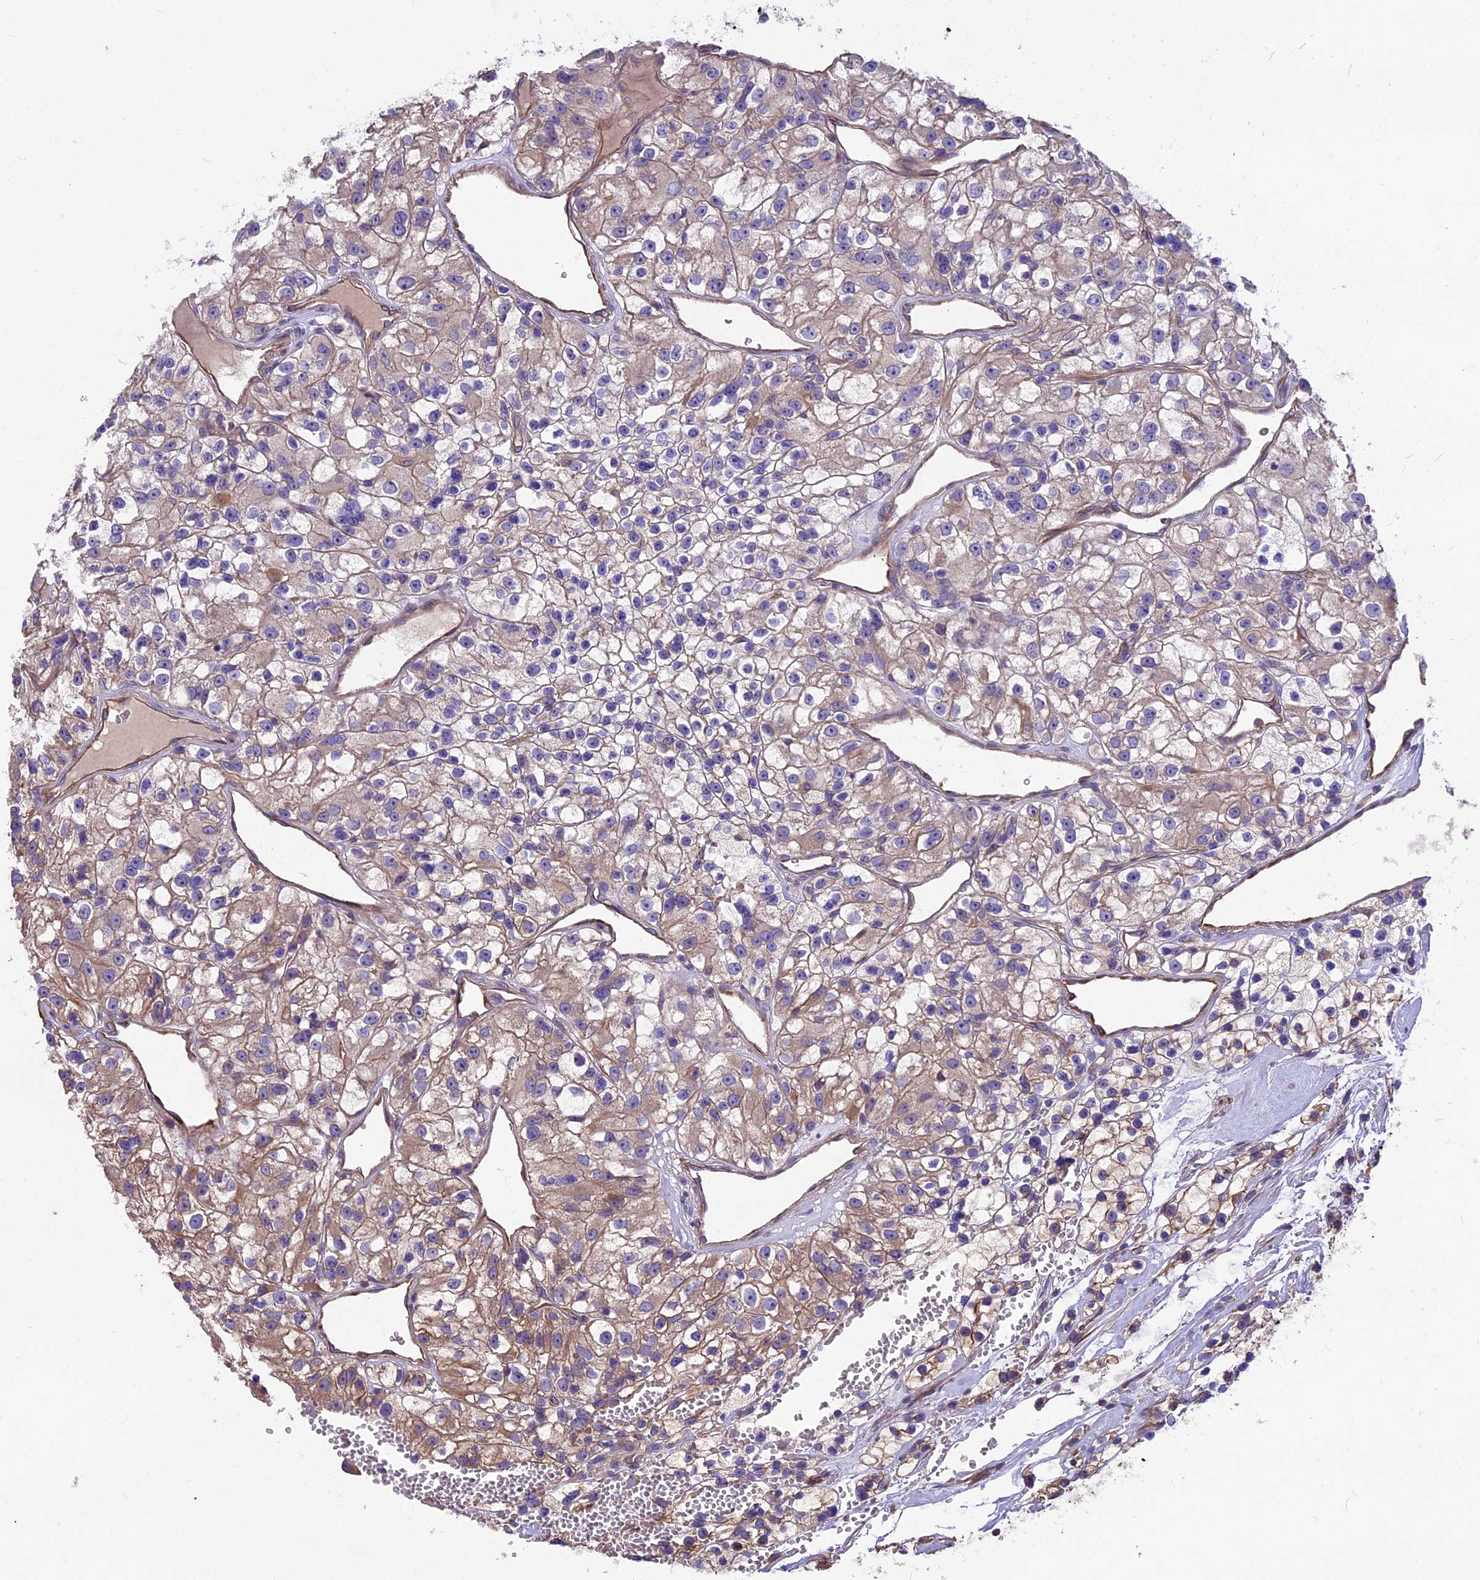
{"staining": {"intensity": "moderate", "quantity": "25%-75%", "location": "cytoplasmic/membranous"}, "tissue": "renal cancer", "cell_type": "Tumor cells", "image_type": "cancer", "snomed": [{"axis": "morphology", "description": "Adenocarcinoma, NOS"}, {"axis": "topography", "description": "Kidney"}], "caption": "Immunohistochemistry image of neoplastic tissue: renal cancer (adenocarcinoma) stained using immunohistochemistry shows medium levels of moderate protein expression localized specifically in the cytoplasmic/membranous of tumor cells, appearing as a cytoplasmic/membranous brown color.", "gene": "ANO3", "patient": {"sex": "female", "age": 57}}